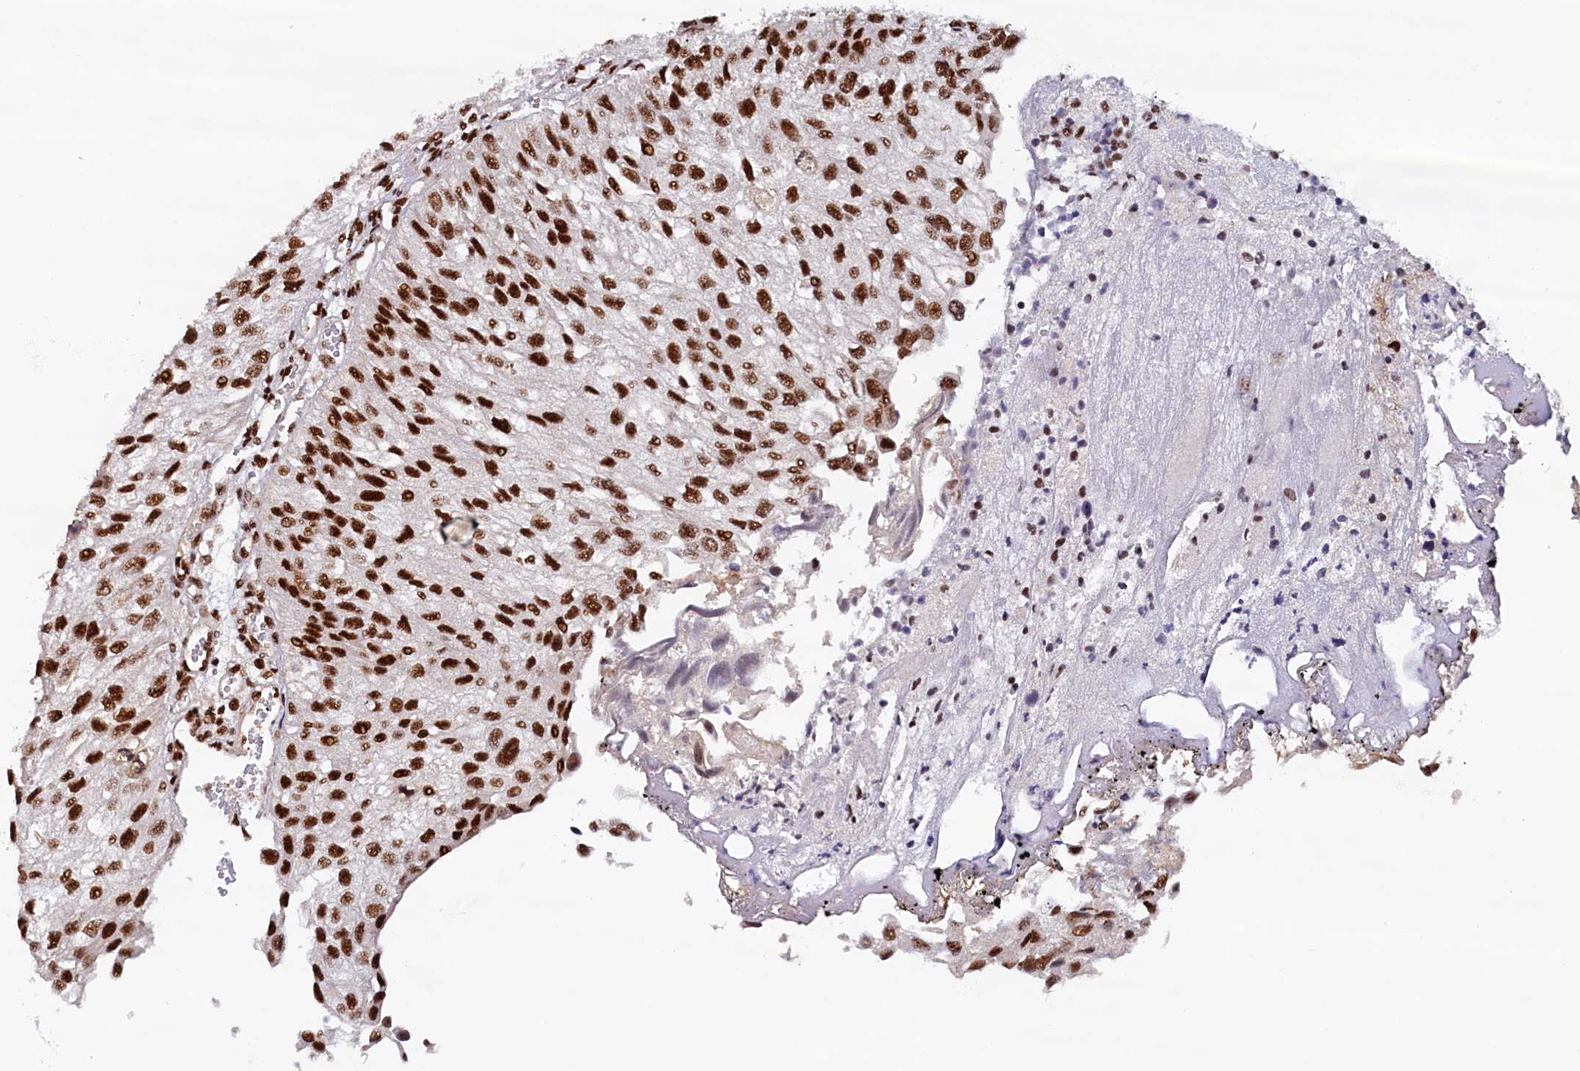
{"staining": {"intensity": "strong", "quantity": ">75%", "location": "nuclear"}, "tissue": "urothelial cancer", "cell_type": "Tumor cells", "image_type": "cancer", "snomed": [{"axis": "morphology", "description": "Urothelial carcinoma, Low grade"}, {"axis": "topography", "description": "Urinary bladder"}], "caption": "Immunohistochemistry (DAB) staining of low-grade urothelial carcinoma displays strong nuclear protein positivity in about >75% of tumor cells.", "gene": "ZC3H18", "patient": {"sex": "female", "age": 89}}